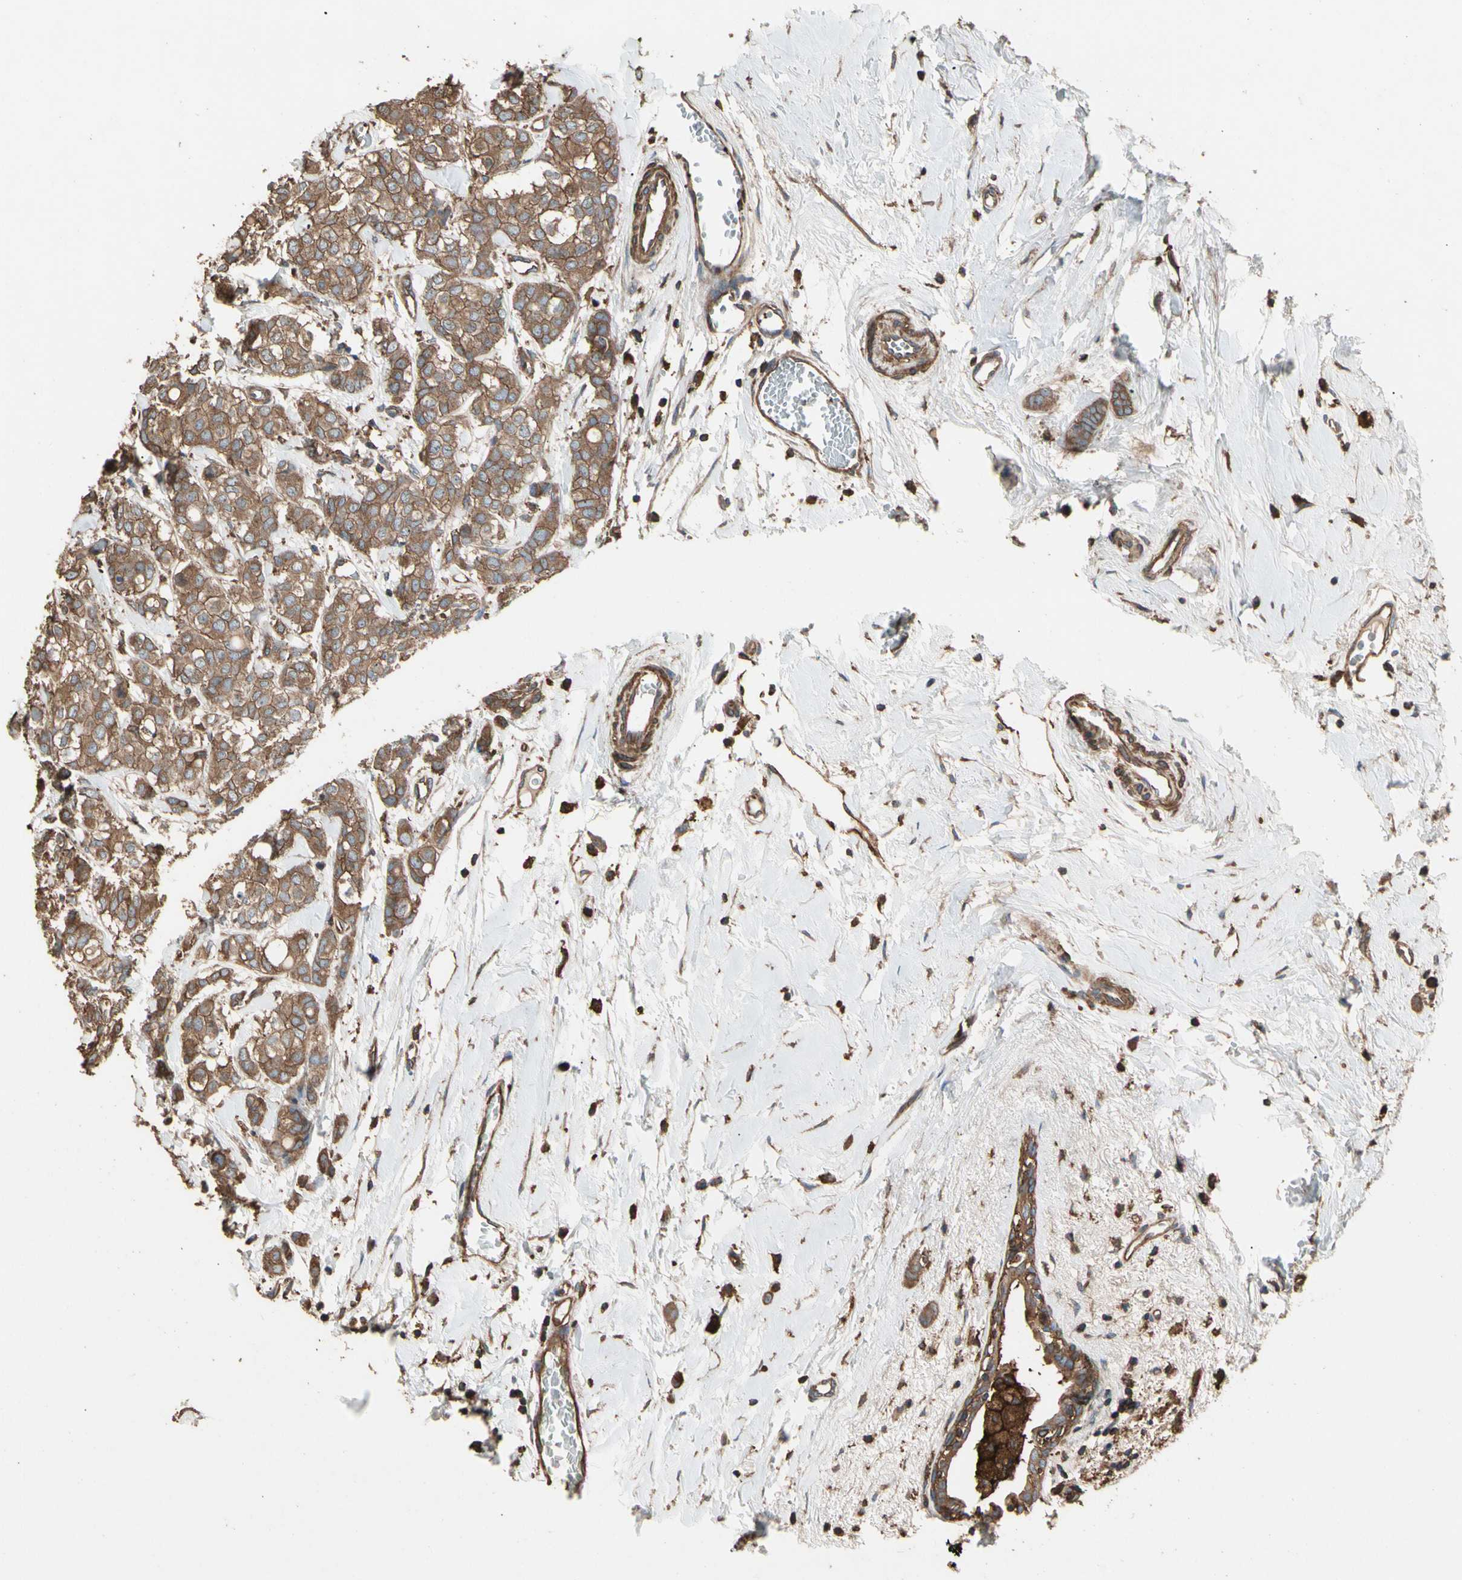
{"staining": {"intensity": "moderate", "quantity": ">75%", "location": "cytoplasmic/membranous"}, "tissue": "breast cancer", "cell_type": "Tumor cells", "image_type": "cancer", "snomed": [{"axis": "morphology", "description": "Lobular carcinoma"}, {"axis": "topography", "description": "Breast"}], "caption": "A photomicrograph of human breast cancer stained for a protein demonstrates moderate cytoplasmic/membranous brown staining in tumor cells.", "gene": "AGBL2", "patient": {"sex": "female", "age": 60}}